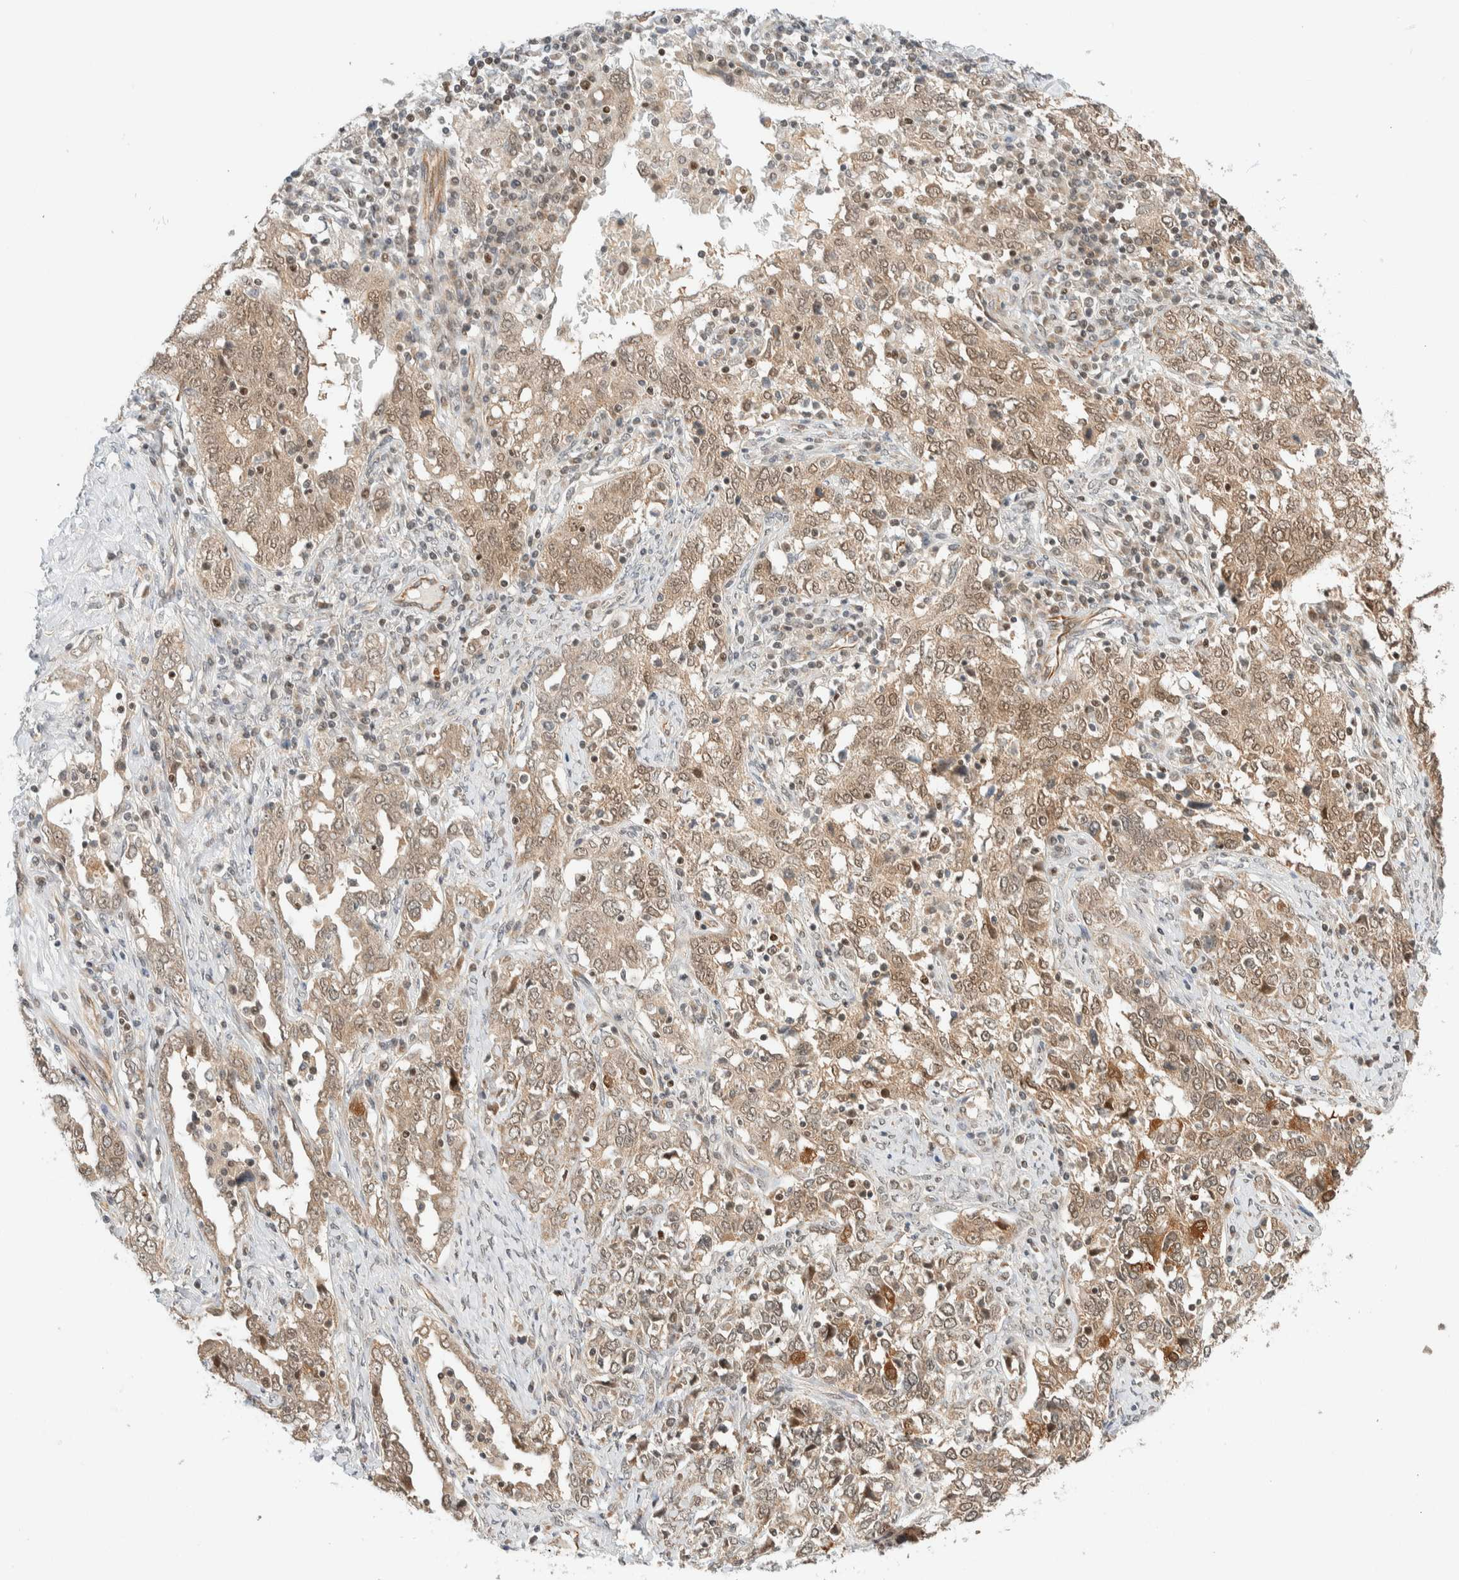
{"staining": {"intensity": "weak", "quantity": ">75%", "location": "cytoplasmic/membranous,nuclear"}, "tissue": "ovarian cancer", "cell_type": "Tumor cells", "image_type": "cancer", "snomed": [{"axis": "morphology", "description": "Carcinoma, endometroid"}, {"axis": "topography", "description": "Ovary"}], "caption": "Human endometroid carcinoma (ovarian) stained with a protein marker exhibits weak staining in tumor cells.", "gene": "C8orf76", "patient": {"sex": "female", "age": 62}}